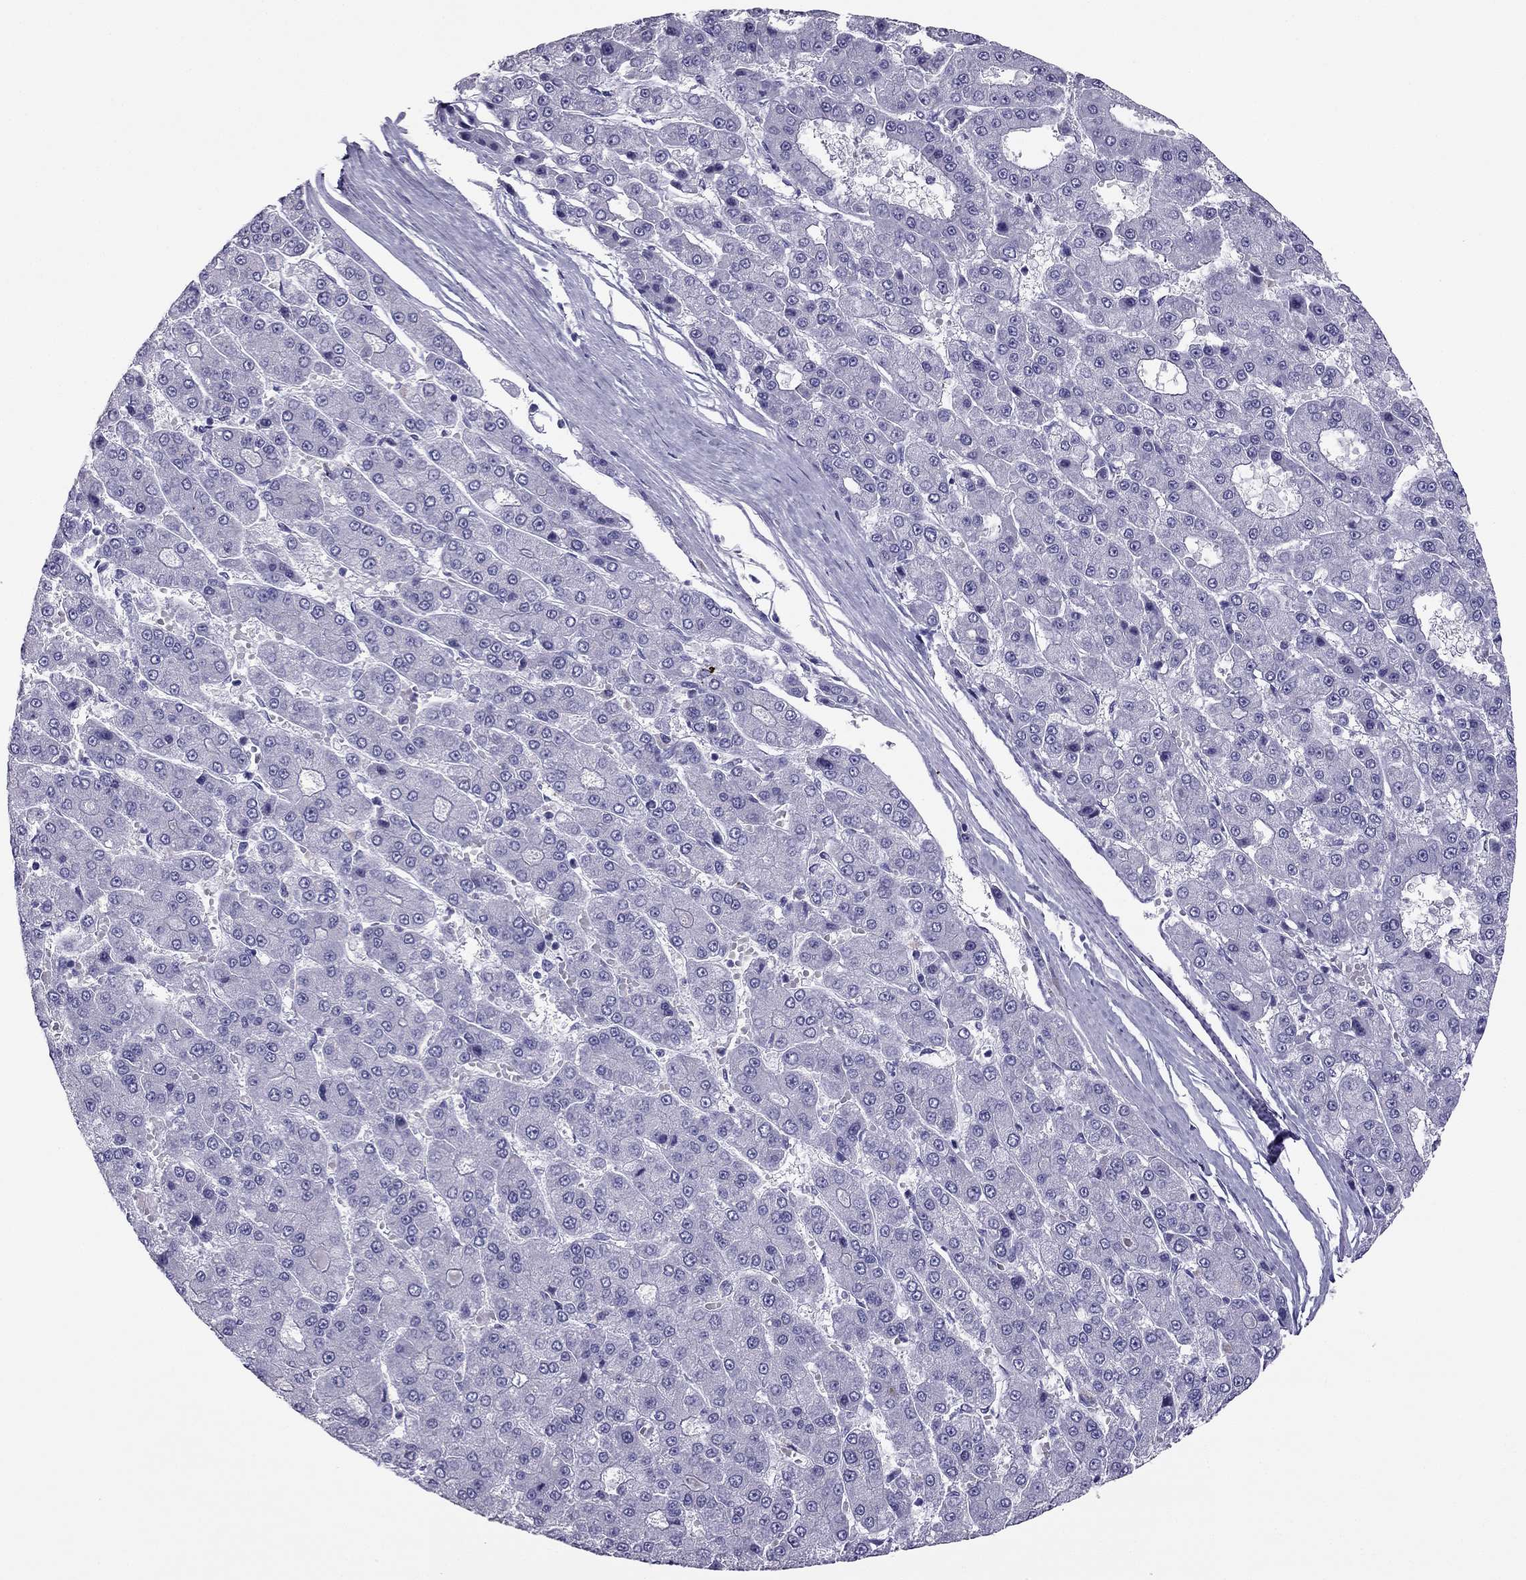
{"staining": {"intensity": "negative", "quantity": "none", "location": "none"}, "tissue": "liver cancer", "cell_type": "Tumor cells", "image_type": "cancer", "snomed": [{"axis": "morphology", "description": "Carcinoma, Hepatocellular, NOS"}, {"axis": "topography", "description": "Liver"}], "caption": "DAB (3,3'-diaminobenzidine) immunohistochemical staining of human liver cancer displays no significant expression in tumor cells.", "gene": "PDE6A", "patient": {"sex": "male", "age": 70}}